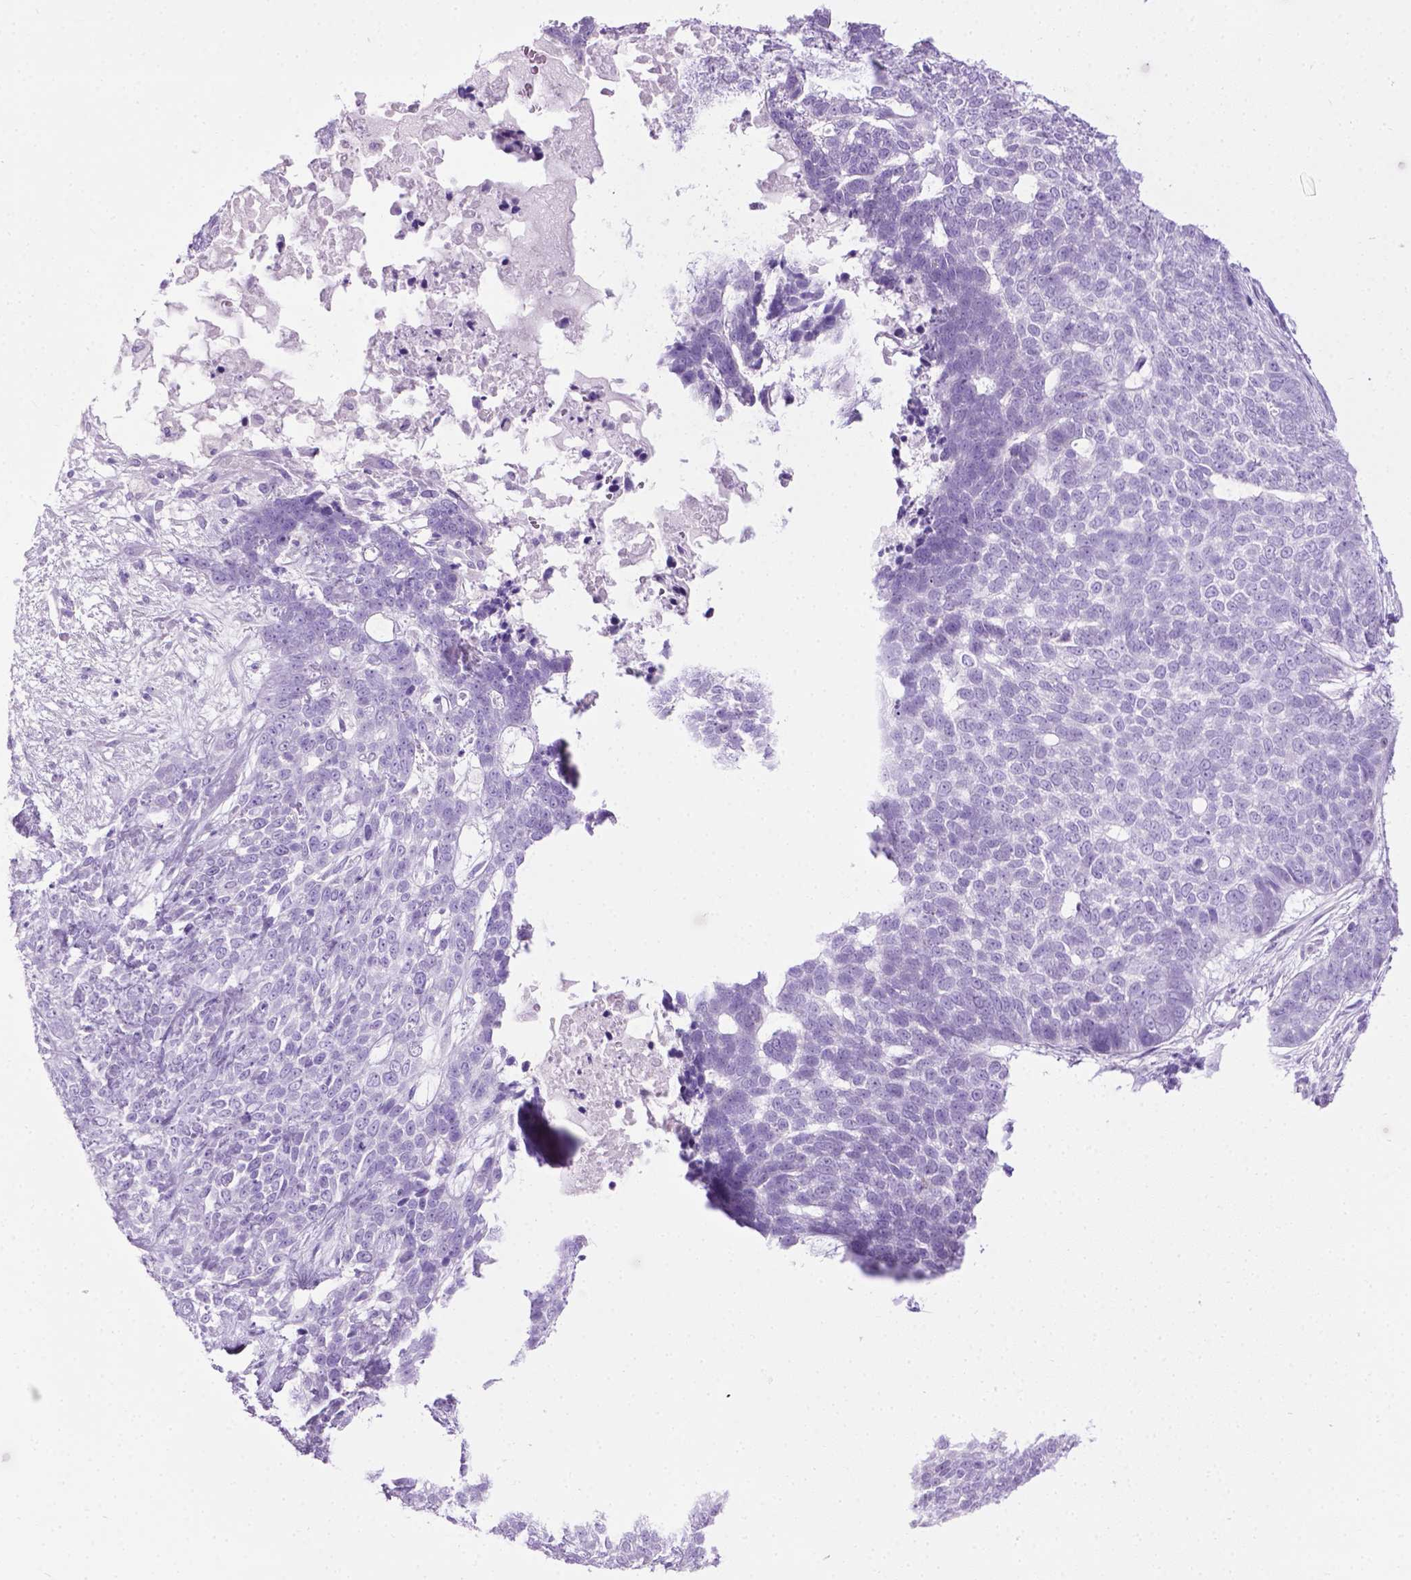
{"staining": {"intensity": "negative", "quantity": "none", "location": "none"}, "tissue": "skin cancer", "cell_type": "Tumor cells", "image_type": "cancer", "snomed": [{"axis": "morphology", "description": "Basal cell carcinoma"}, {"axis": "topography", "description": "Skin"}], "caption": "Immunohistochemistry histopathology image of skin cancer stained for a protein (brown), which demonstrates no expression in tumor cells. Nuclei are stained in blue.", "gene": "LELP1", "patient": {"sex": "female", "age": 69}}